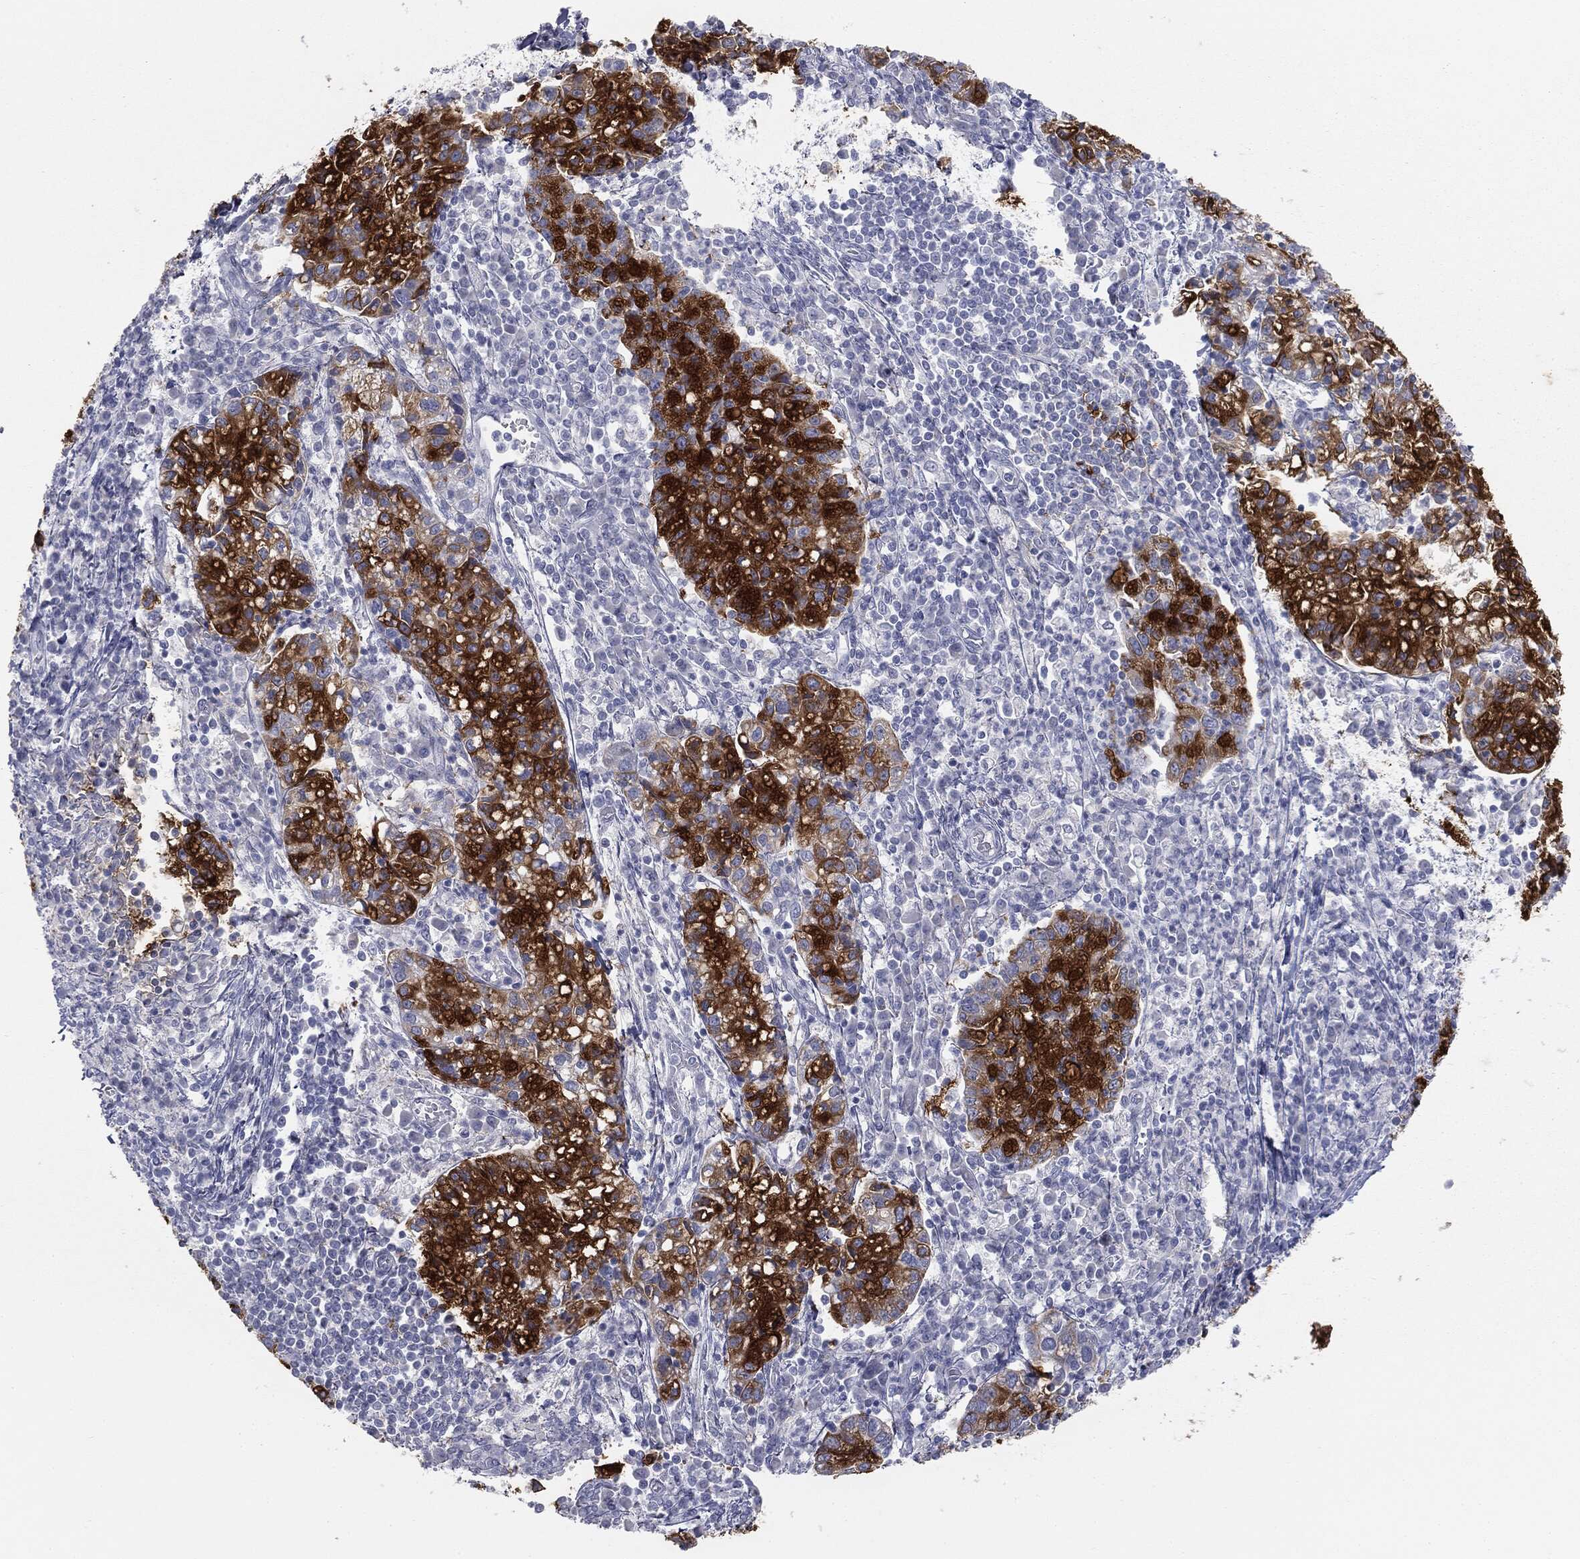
{"staining": {"intensity": "strong", "quantity": "25%-75%", "location": "cytoplasmic/membranous"}, "tissue": "cervical cancer", "cell_type": "Tumor cells", "image_type": "cancer", "snomed": [{"axis": "morphology", "description": "Normal tissue, NOS"}, {"axis": "morphology", "description": "Adenocarcinoma, NOS"}, {"axis": "topography", "description": "Cervix"}], "caption": "Tumor cells demonstrate high levels of strong cytoplasmic/membranous expression in approximately 25%-75% of cells in cervical cancer (adenocarcinoma).", "gene": "MUC5AC", "patient": {"sex": "female", "age": 44}}